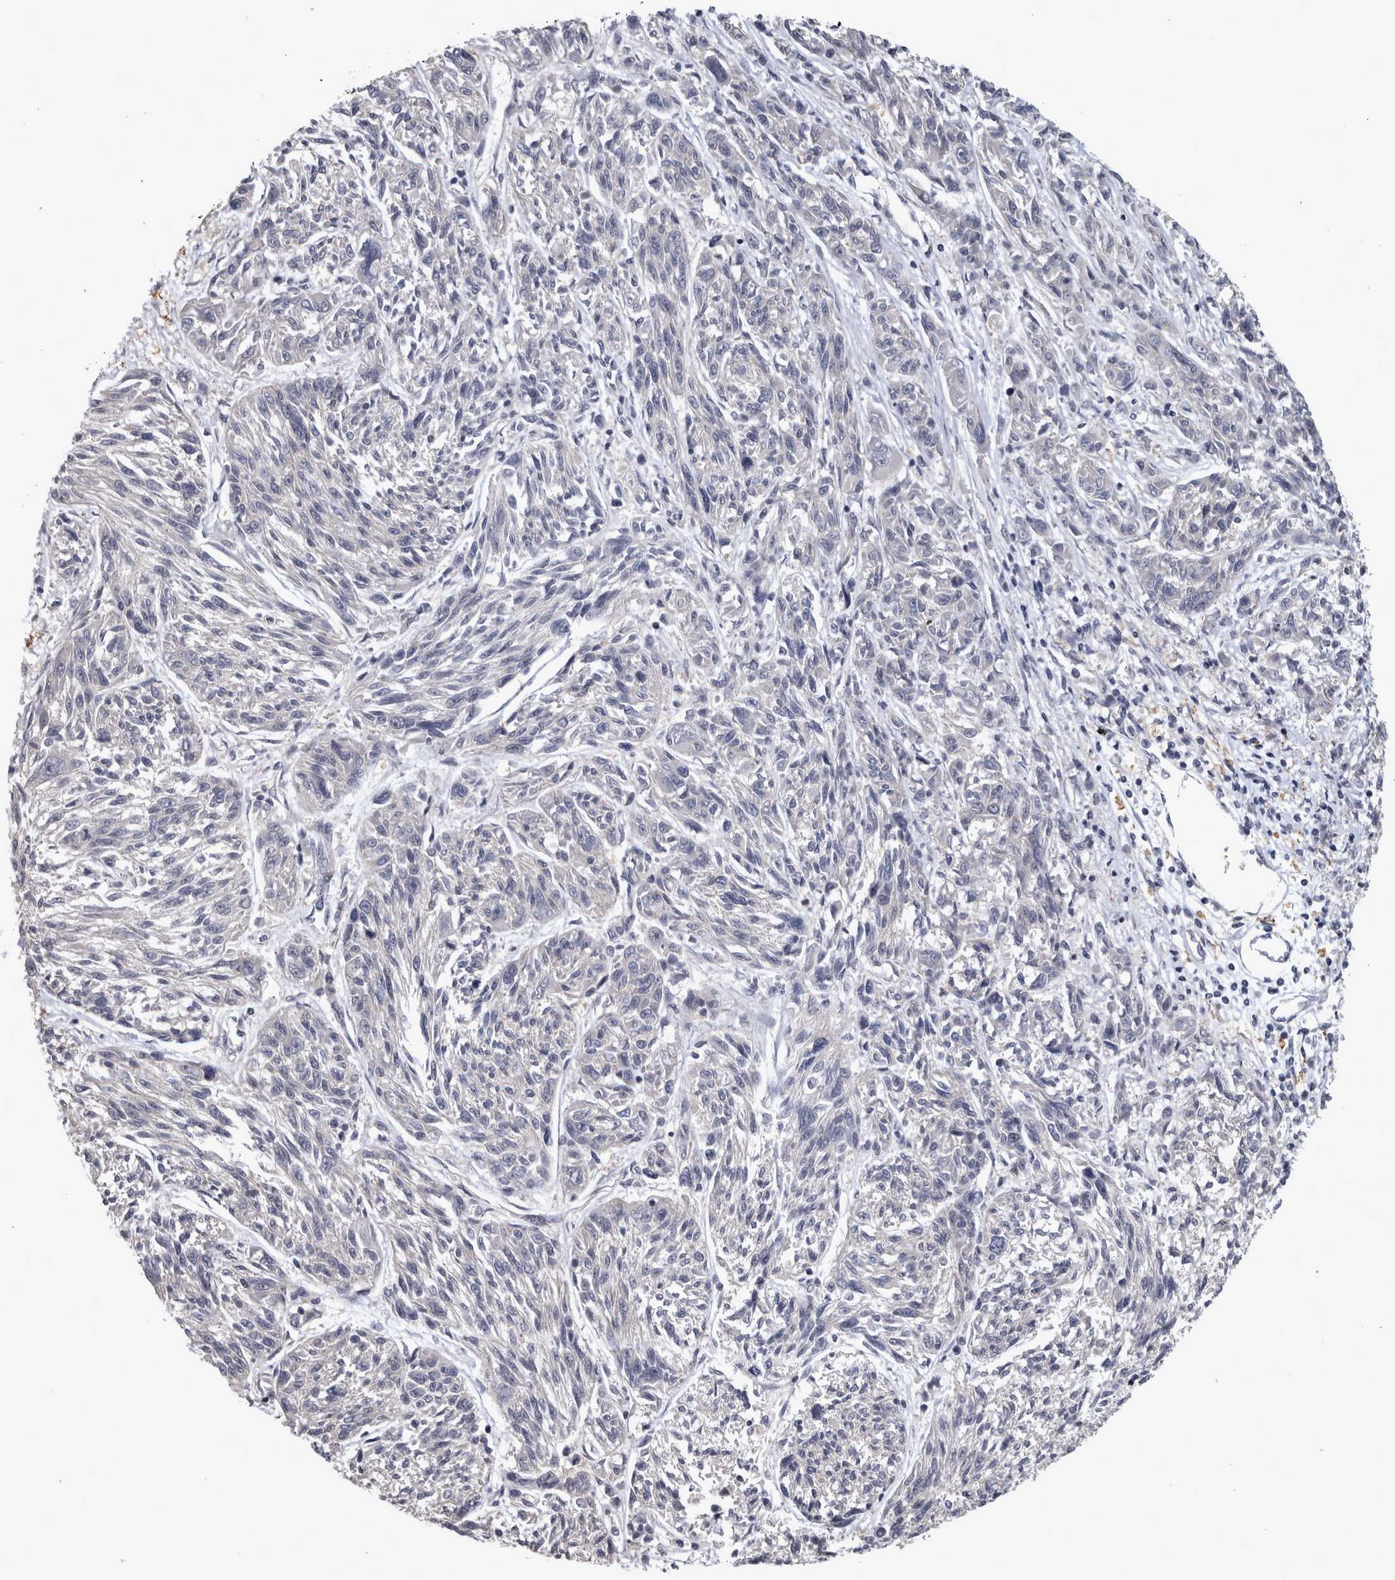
{"staining": {"intensity": "negative", "quantity": "none", "location": "none"}, "tissue": "melanoma", "cell_type": "Tumor cells", "image_type": "cancer", "snomed": [{"axis": "morphology", "description": "Malignant melanoma, NOS"}, {"axis": "topography", "description": "Skin"}], "caption": "Melanoma stained for a protein using immunohistochemistry (IHC) displays no expression tumor cells.", "gene": "PRKCI", "patient": {"sex": "male", "age": 53}}